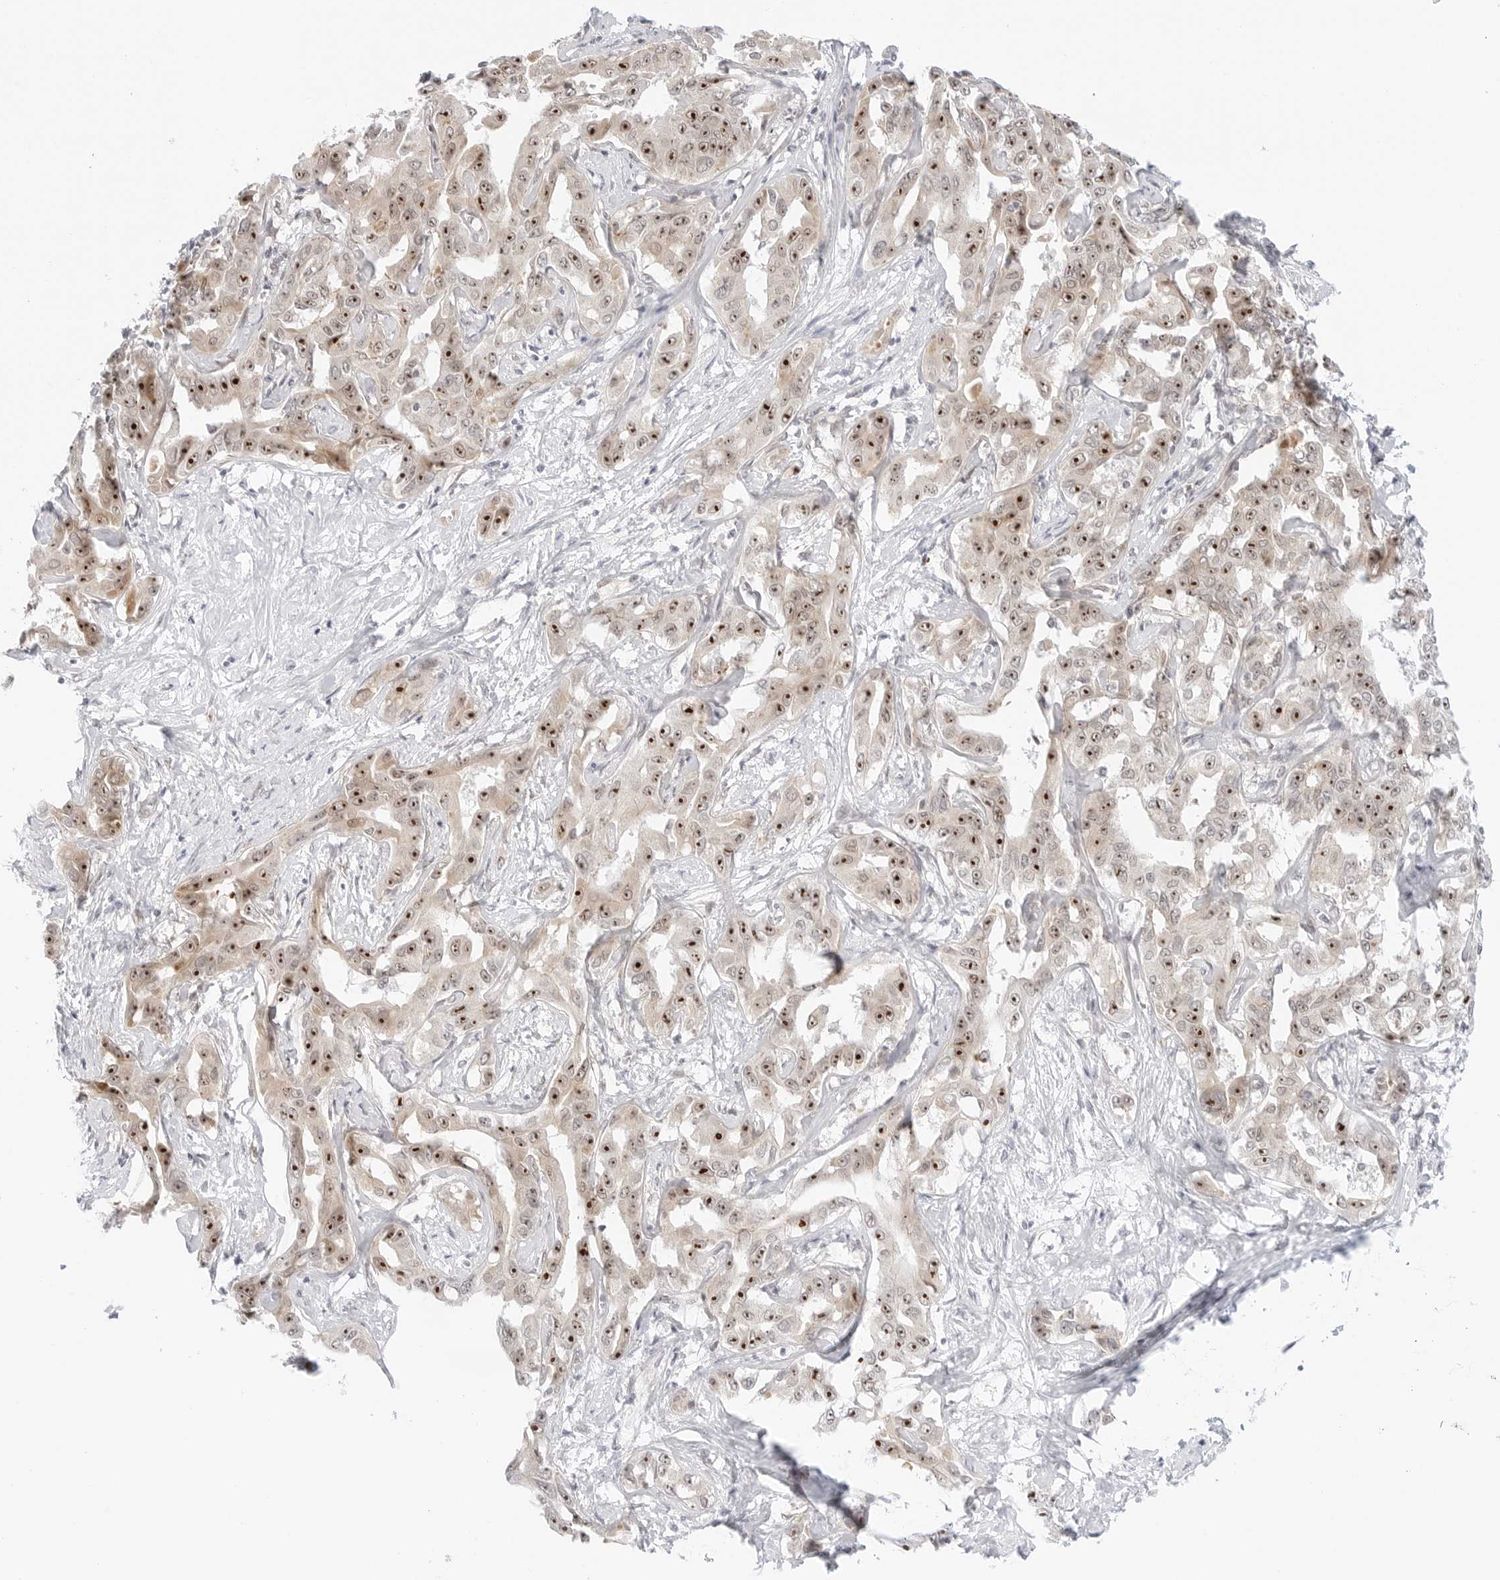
{"staining": {"intensity": "strong", "quantity": "25%-75%", "location": "nuclear"}, "tissue": "liver cancer", "cell_type": "Tumor cells", "image_type": "cancer", "snomed": [{"axis": "morphology", "description": "Cholangiocarcinoma"}, {"axis": "topography", "description": "Liver"}], "caption": "Strong nuclear expression is seen in approximately 25%-75% of tumor cells in liver cancer. The protein of interest is stained brown, and the nuclei are stained in blue (DAB IHC with brightfield microscopy, high magnification).", "gene": "HIPK3", "patient": {"sex": "male", "age": 59}}